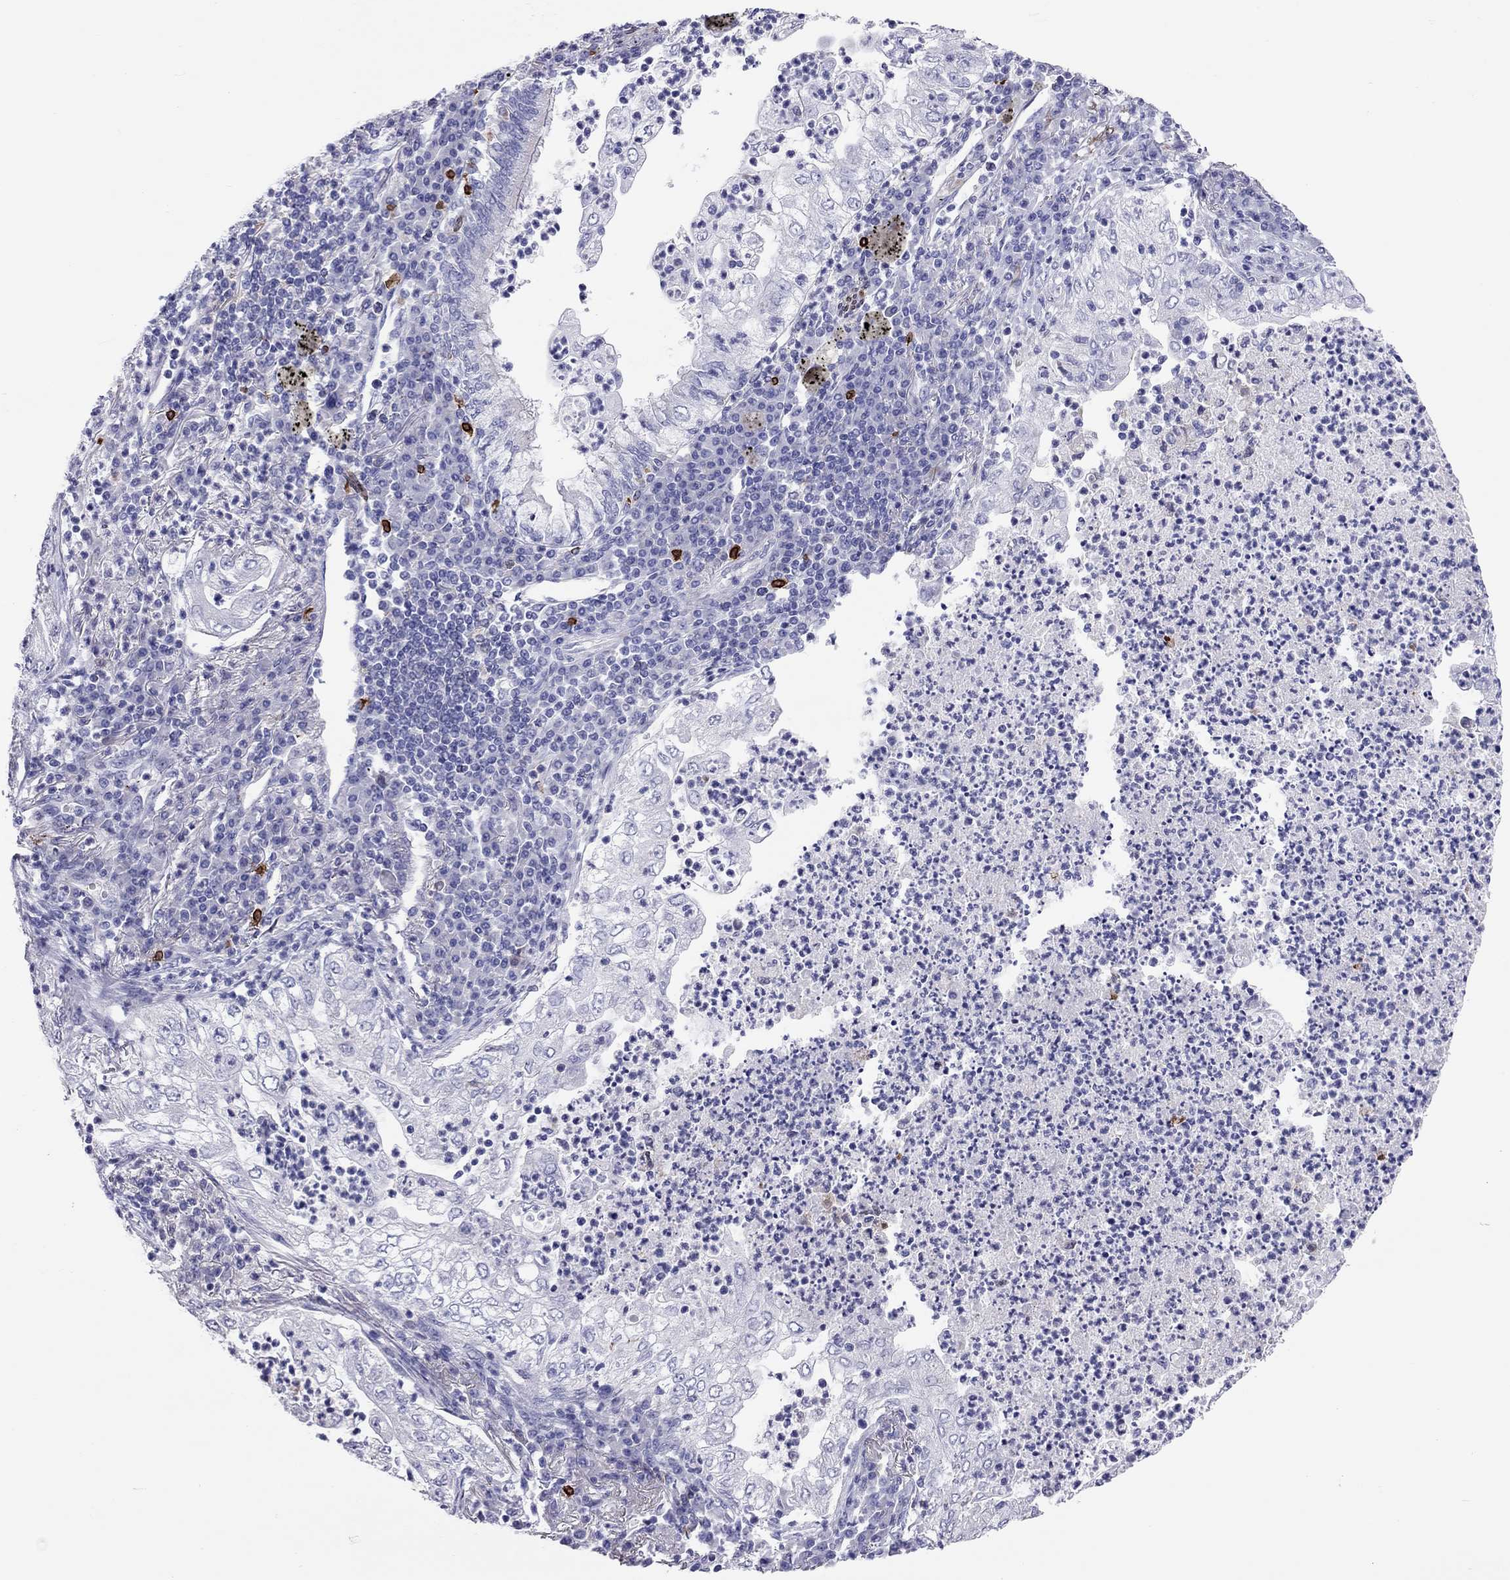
{"staining": {"intensity": "negative", "quantity": "none", "location": "none"}, "tissue": "lung cancer", "cell_type": "Tumor cells", "image_type": "cancer", "snomed": [{"axis": "morphology", "description": "Adenocarcinoma, NOS"}, {"axis": "topography", "description": "Lung"}], "caption": "This micrograph is of lung adenocarcinoma stained with immunohistochemistry to label a protein in brown with the nuclei are counter-stained blue. There is no expression in tumor cells.", "gene": "ADORA2A", "patient": {"sex": "female", "age": 73}}